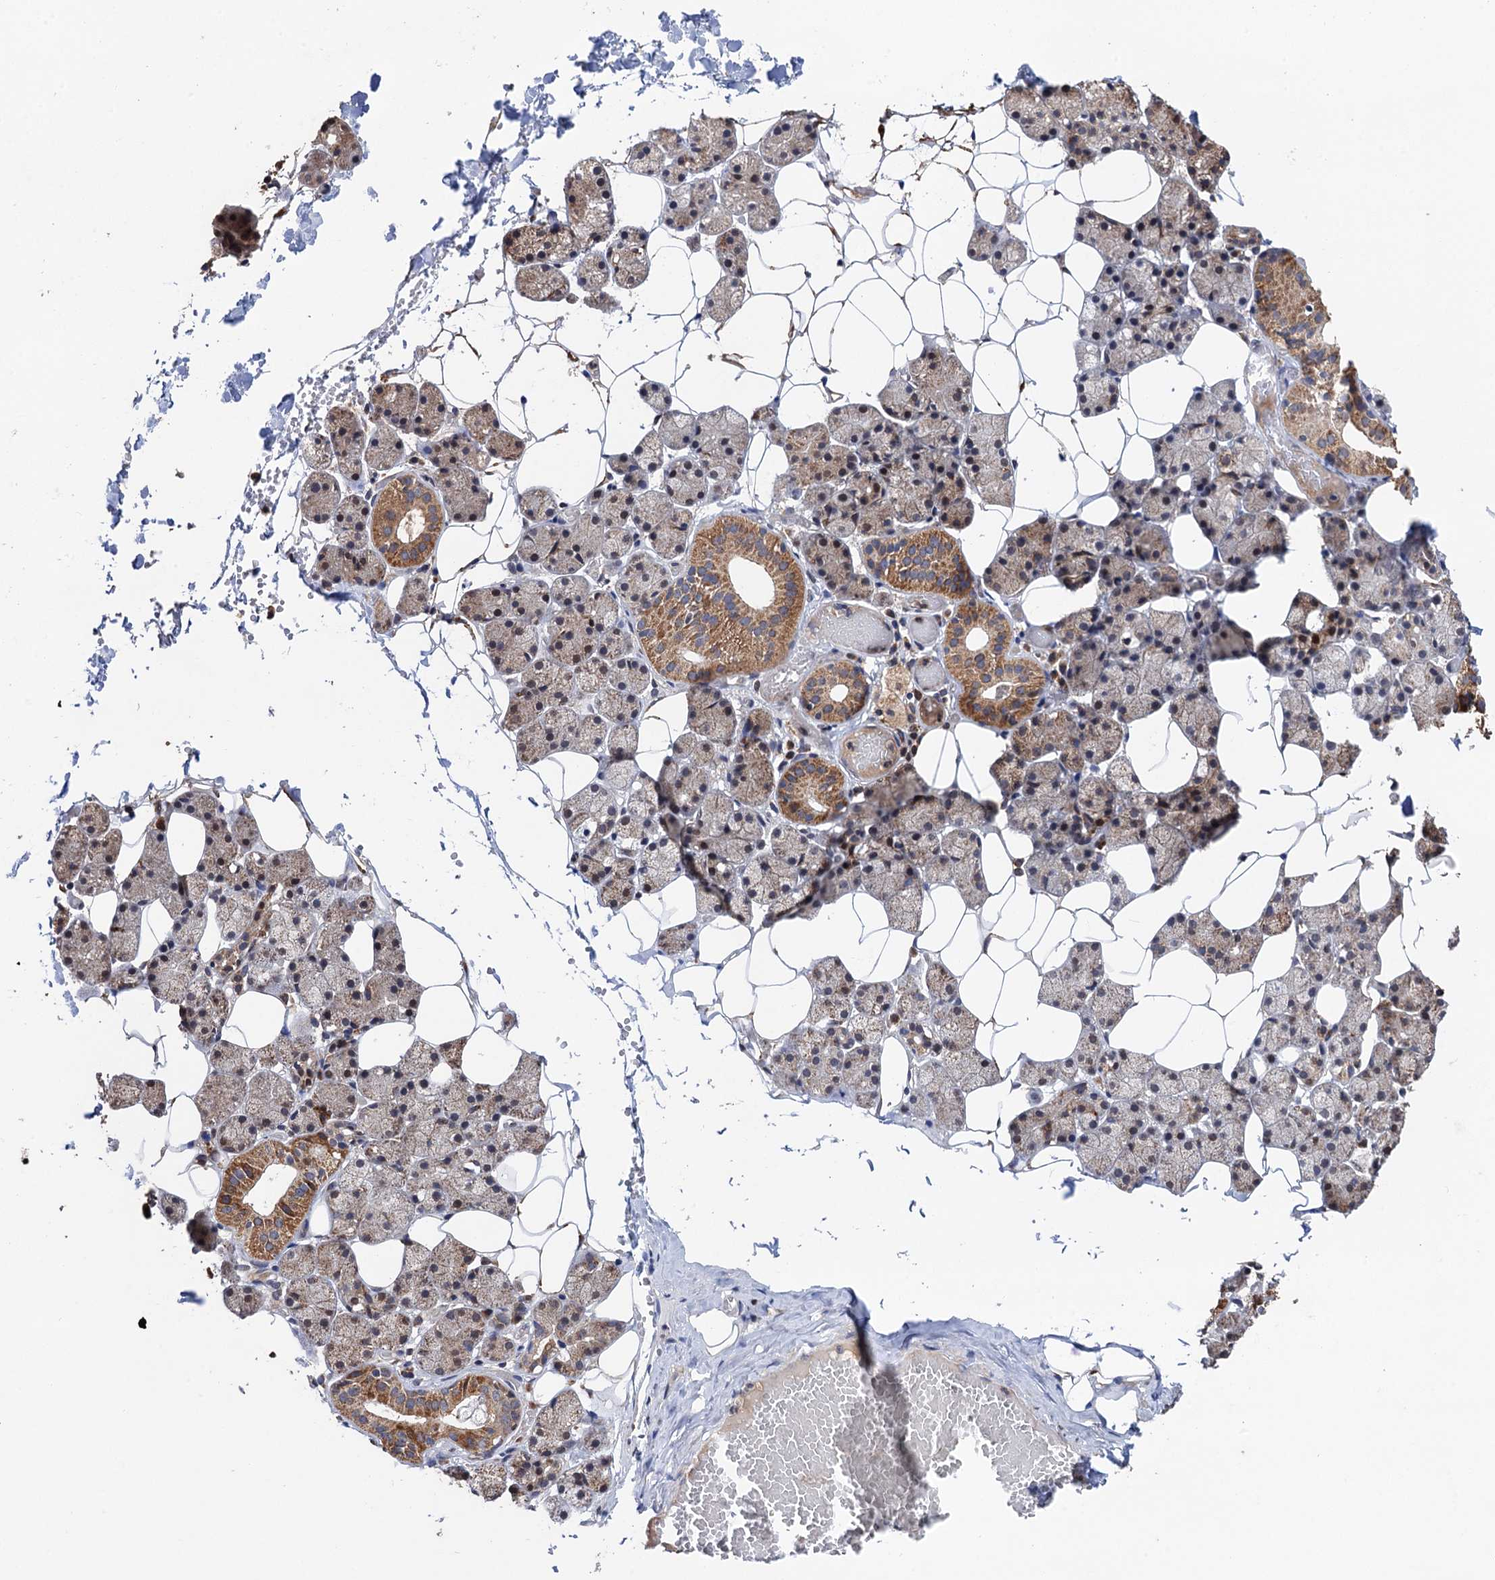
{"staining": {"intensity": "strong", "quantity": "25%-75%", "location": "cytoplasmic/membranous"}, "tissue": "salivary gland", "cell_type": "Glandular cells", "image_type": "normal", "snomed": [{"axis": "morphology", "description": "Normal tissue, NOS"}, {"axis": "topography", "description": "Salivary gland"}], "caption": "Immunohistochemical staining of benign salivary gland exhibits strong cytoplasmic/membranous protein staining in approximately 25%-75% of glandular cells.", "gene": "BMERB1", "patient": {"sex": "female", "age": 33}}